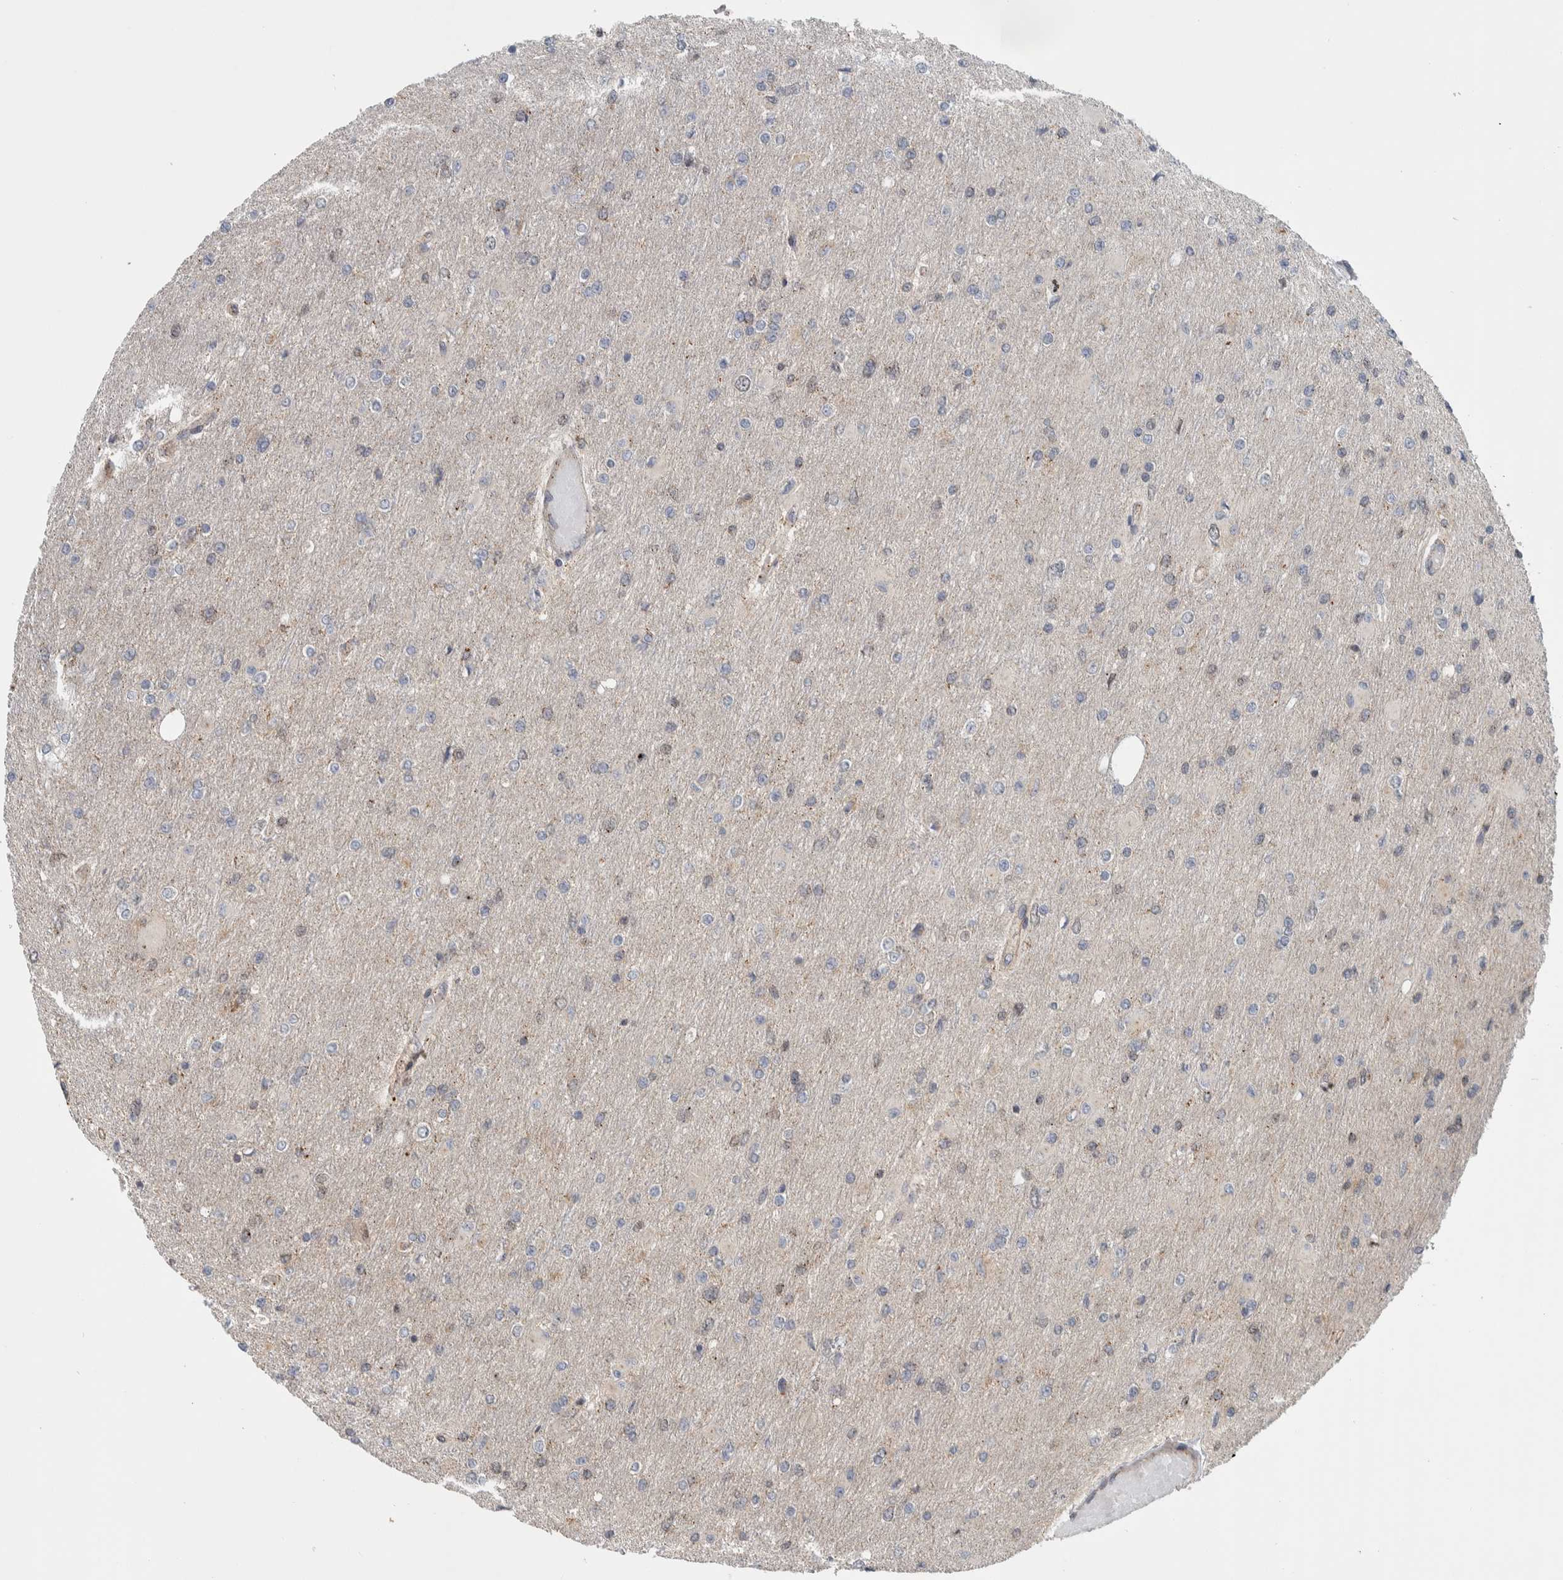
{"staining": {"intensity": "weak", "quantity": "<25%", "location": "cytoplasmic/membranous"}, "tissue": "glioma", "cell_type": "Tumor cells", "image_type": "cancer", "snomed": [{"axis": "morphology", "description": "Glioma, malignant, High grade"}, {"axis": "topography", "description": "Cerebral cortex"}], "caption": "Glioma was stained to show a protein in brown. There is no significant expression in tumor cells.", "gene": "MSL1", "patient": {"sex": "female", "age": 36}}